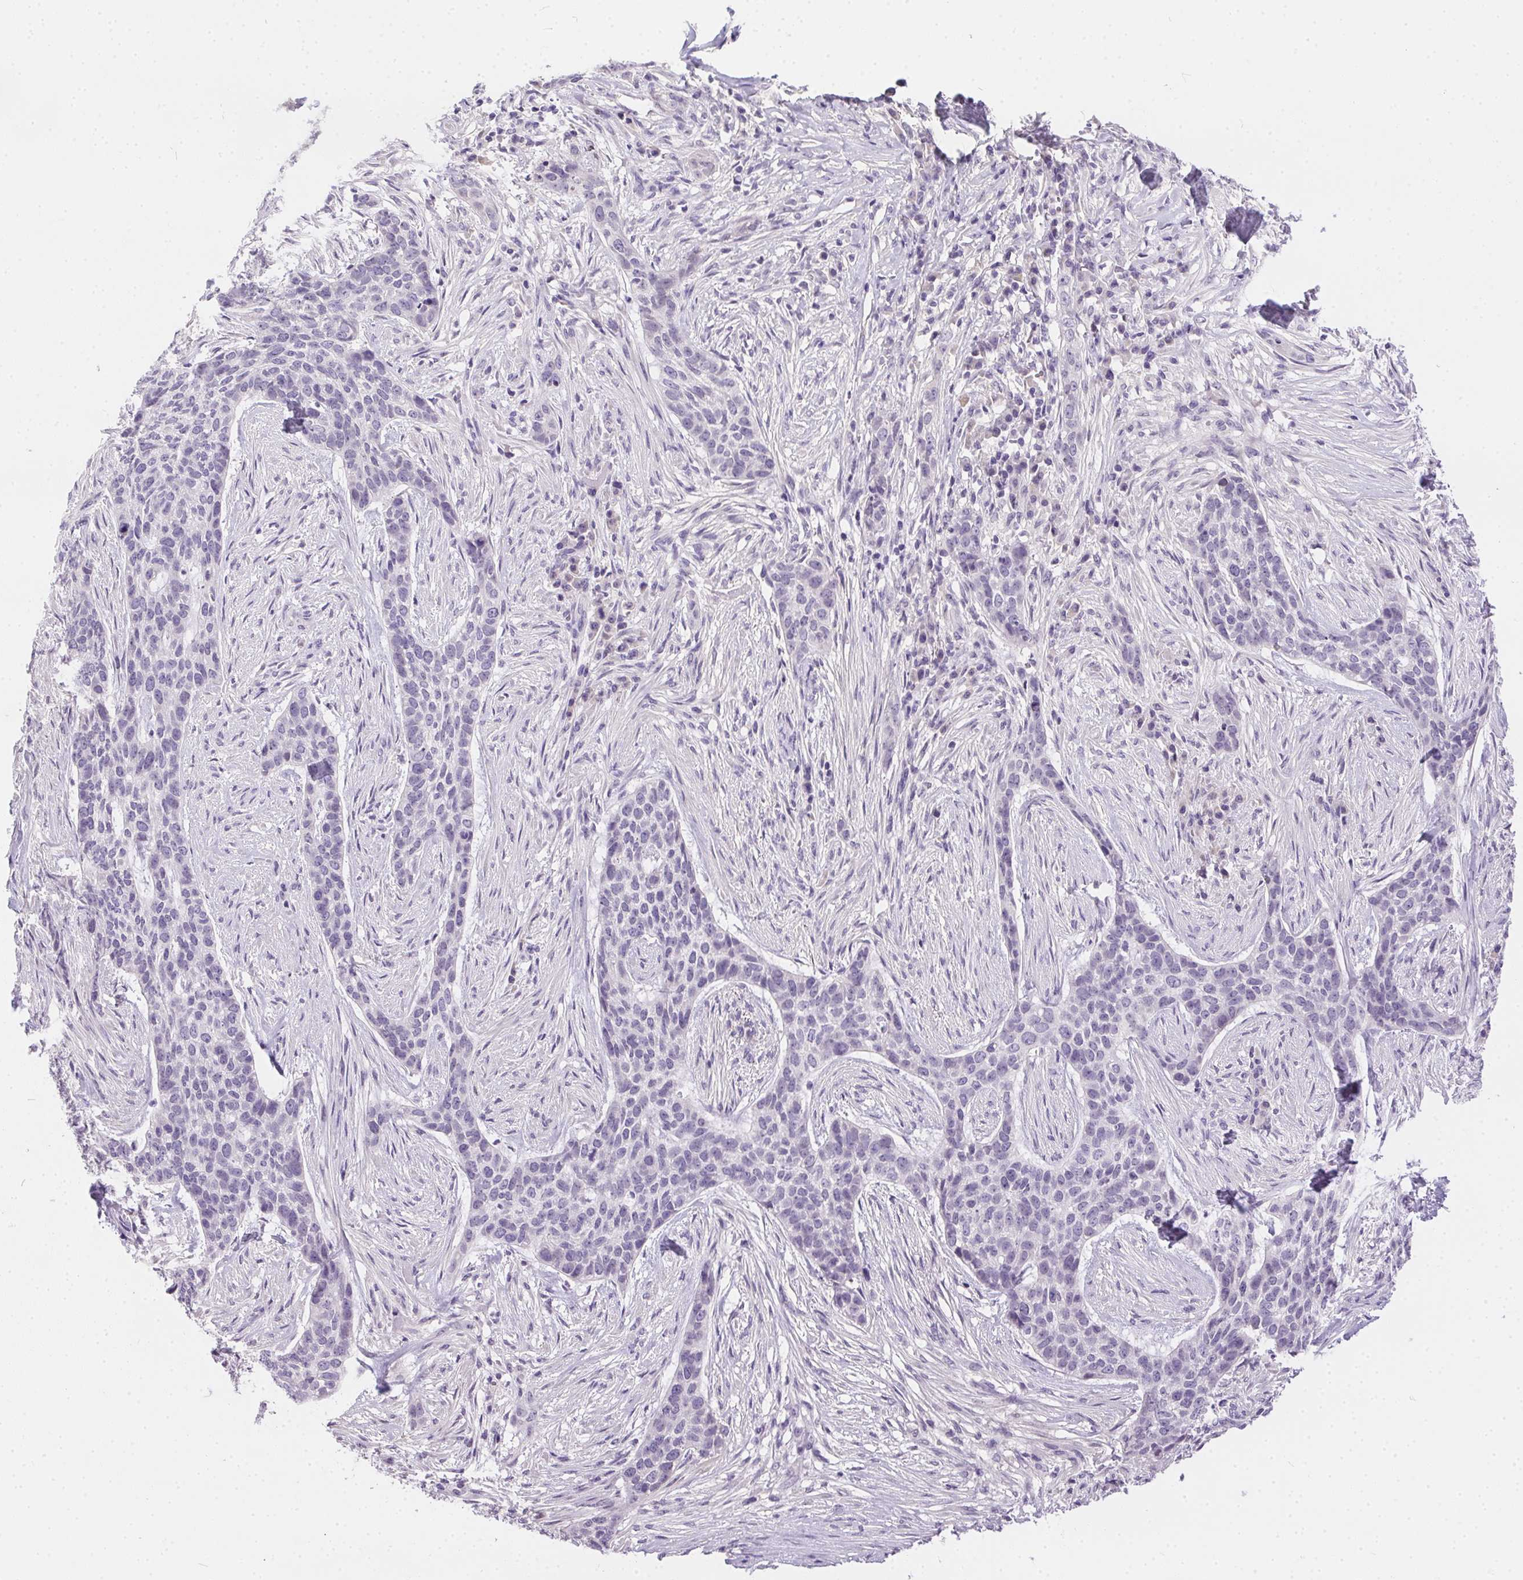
{"staining": {"intensity": "negative", "quantity": "none", "location": "none"}, "tissue": "skin cancer", "cell_type": "Tumor cells", "image_type": "cancer", "snomed": [{"axis": "morphology", "description": "Basal cell carcinoma"}, {"axis": "topography", "description": "Skin"}], "caption": "IHC micrograph of human basal cell carcinoma (skin) stained for a protein (brown), which shows no positivity in tumor cells.", "gene": "SSTR4", "patient": {"sex": "female", "age": 69}}